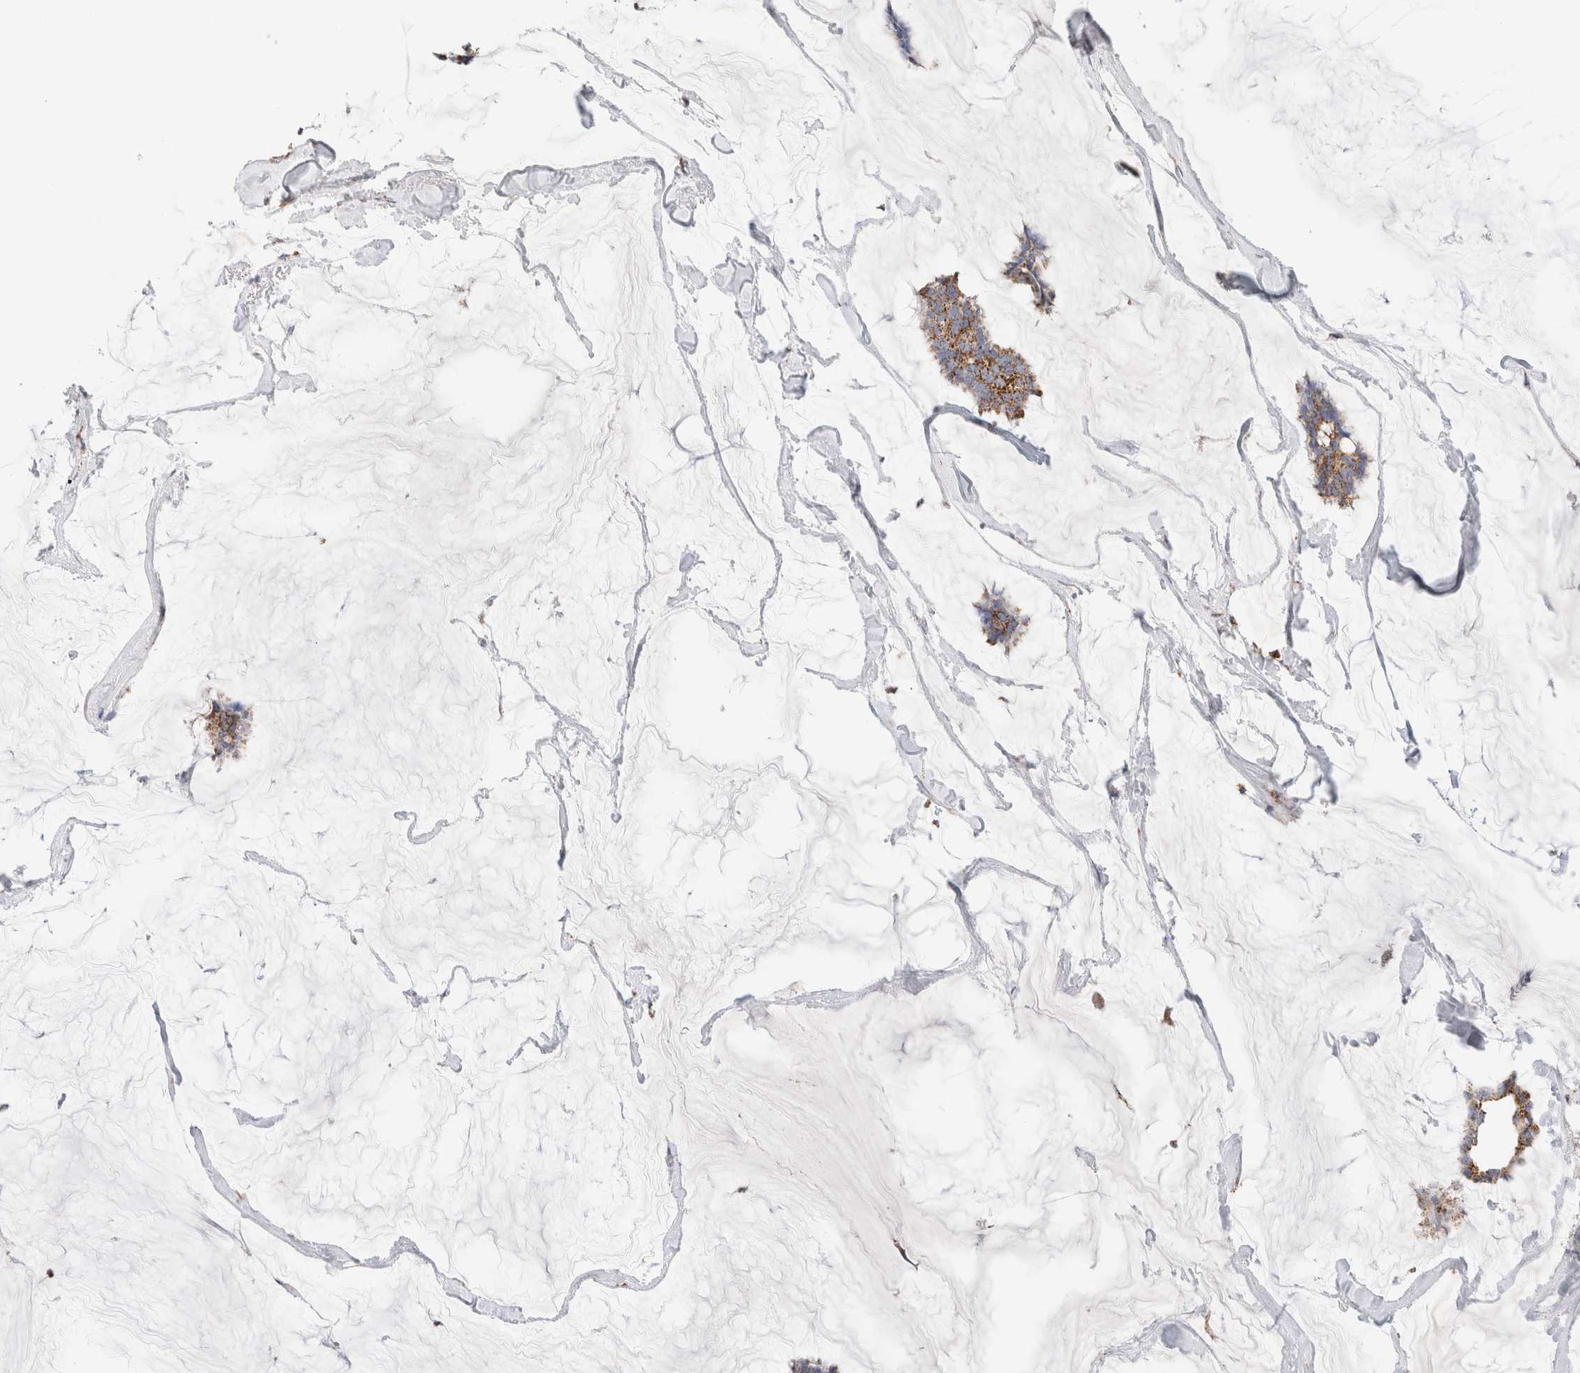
{"staining": {"intensity": "moderate", "quantity": ">75%", "location": "cytoplasmic/membranous"}, "tissue": "breast cancer", "cell_type": "Tumor cells", "image_type": "cancer", "snomed": [{"axis": "morphology", "description": "Duct carcinoma"}, {"axis": "topography", "description": "Breast"}], "caption": "Protein expression analysis of human invasive ductal carcinoma (breast) reveals moderate cytoplasmic/membranous positivity in approximately >75% of tumor cells.", "gene": "C1QBP", "patient": {"sex": "female", "age": 93}}